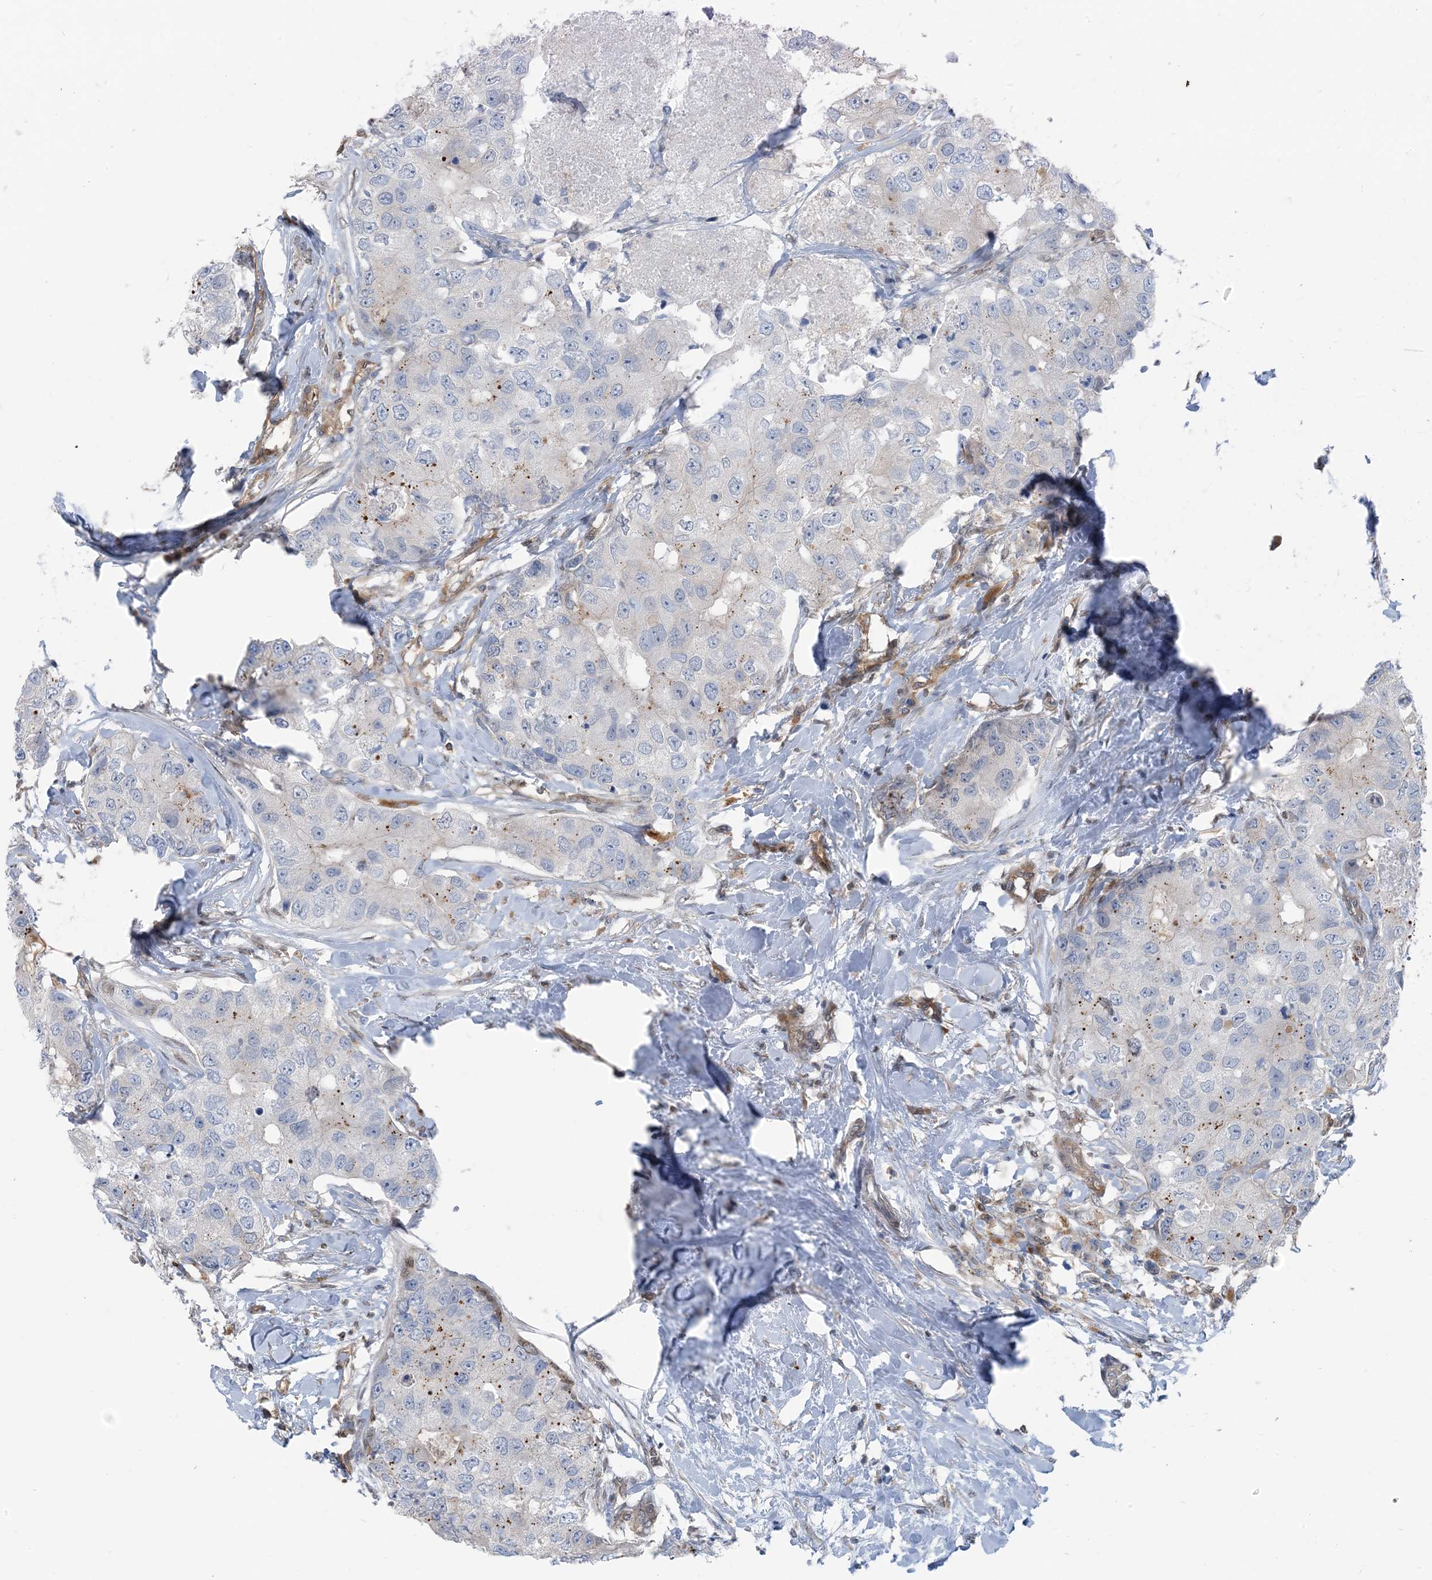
{"staining": {"intensity": "weak", "quantity": "<25%", "location": "cytoplasmic/membranous"}, "tissue": "breast cancer", "cell_type": "Tumor cells", "image_type": "cancer", "snomed": [{"axis": "morphology", "description": "Duct carcinoma"}, {"axis": "topography", "description": "Breast"}], "caption": "DAB immunohistochemical staining of human invasive ductal carcinoma (breast) demonstrates no significant staining in tumor cells.", "gene": "ZC3H12A", "patient": {"sex": "female", "age": 62}}